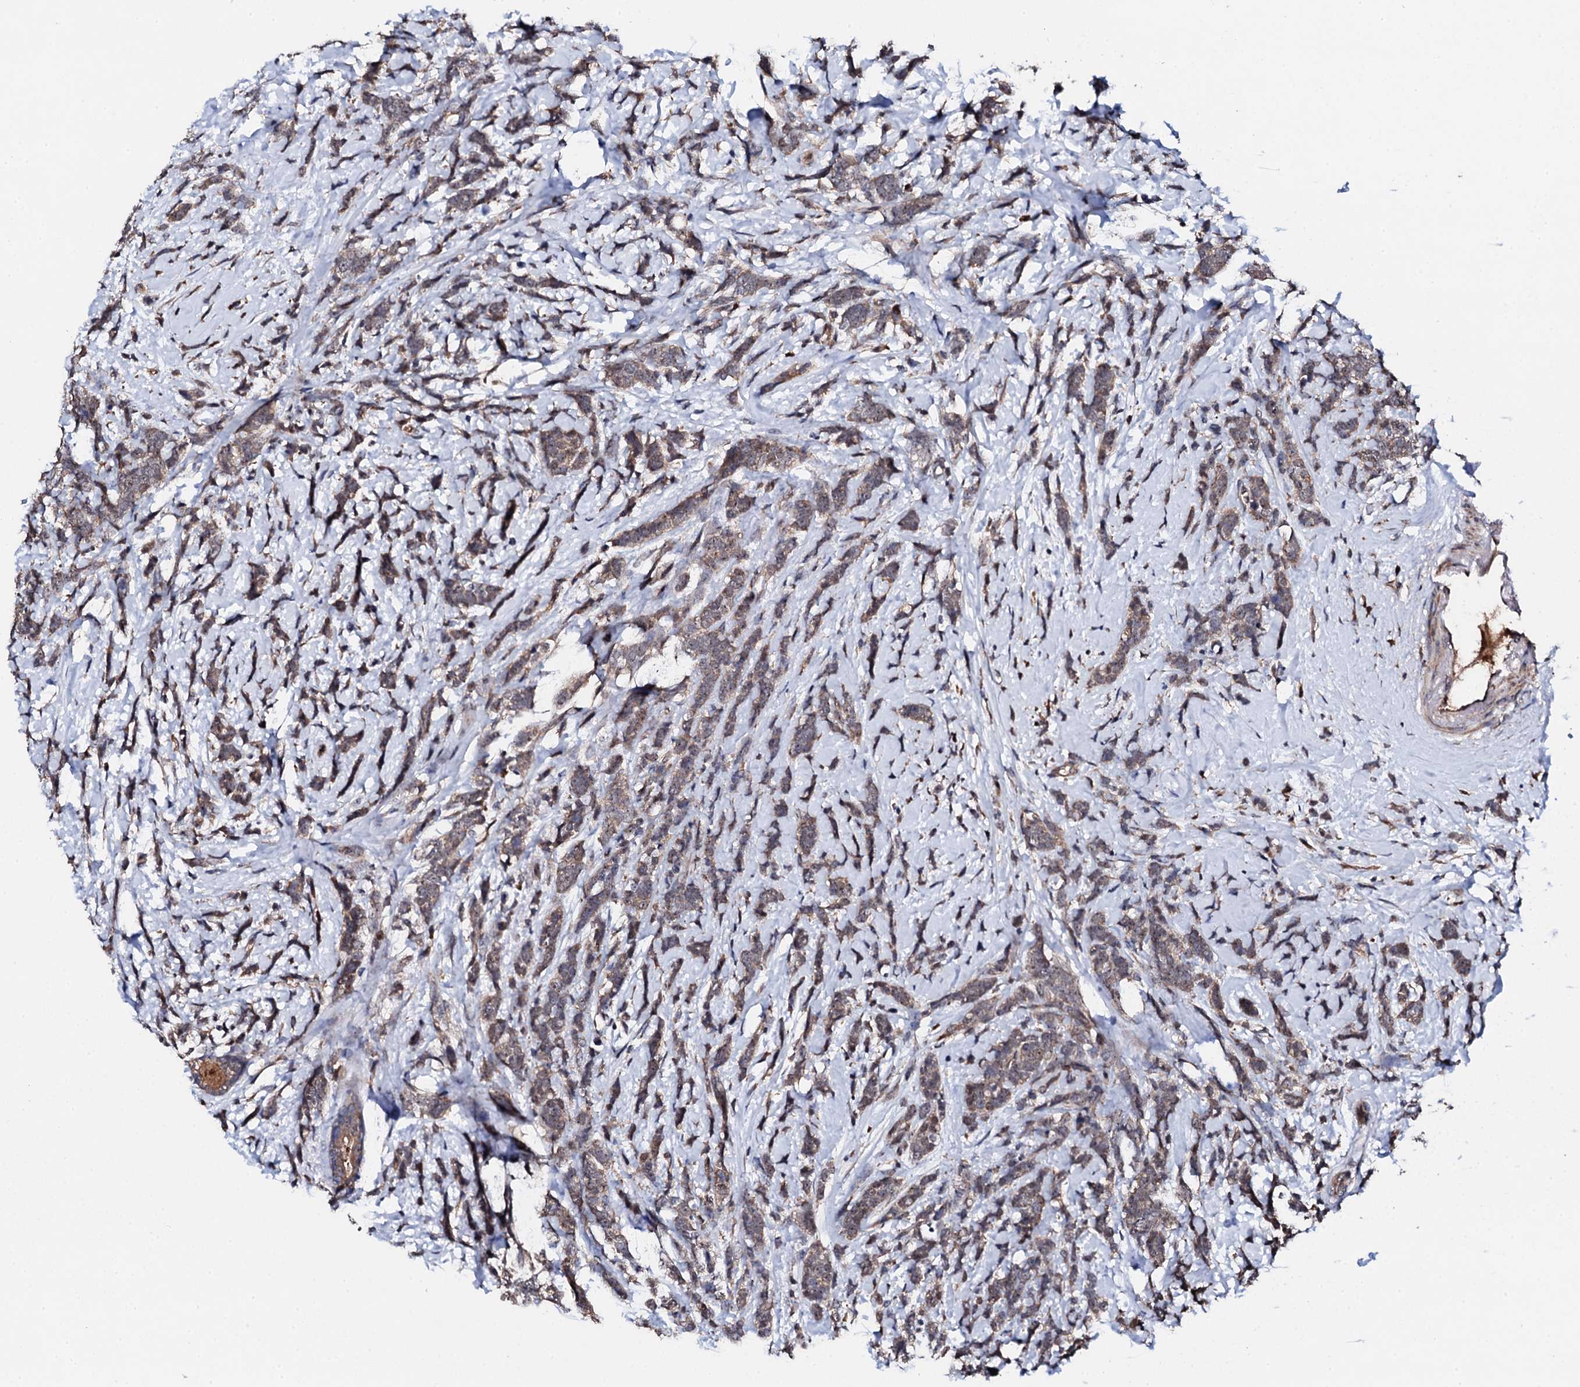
{"staining": {"intensity": "moderate", "quantity": ">75%", "location": "cytoplasmic/membranous"}, "tissue": "breast cancer", "cell_type": "Tumor cells", "image_type": "cancer", "snomed": [{"axis": "morphology", "description": "Lobular carcinoma"}, {"axis": "topography", "description": "Breast"}], "caption": "This is an image of immunohistochemistry (IHC) staining of breast cancer, which shows moderate staining in the cytoplasmic/membranous of tumor cells.", "gene": "IP6K1", "patient": {"sex": "female", "age": 58}}